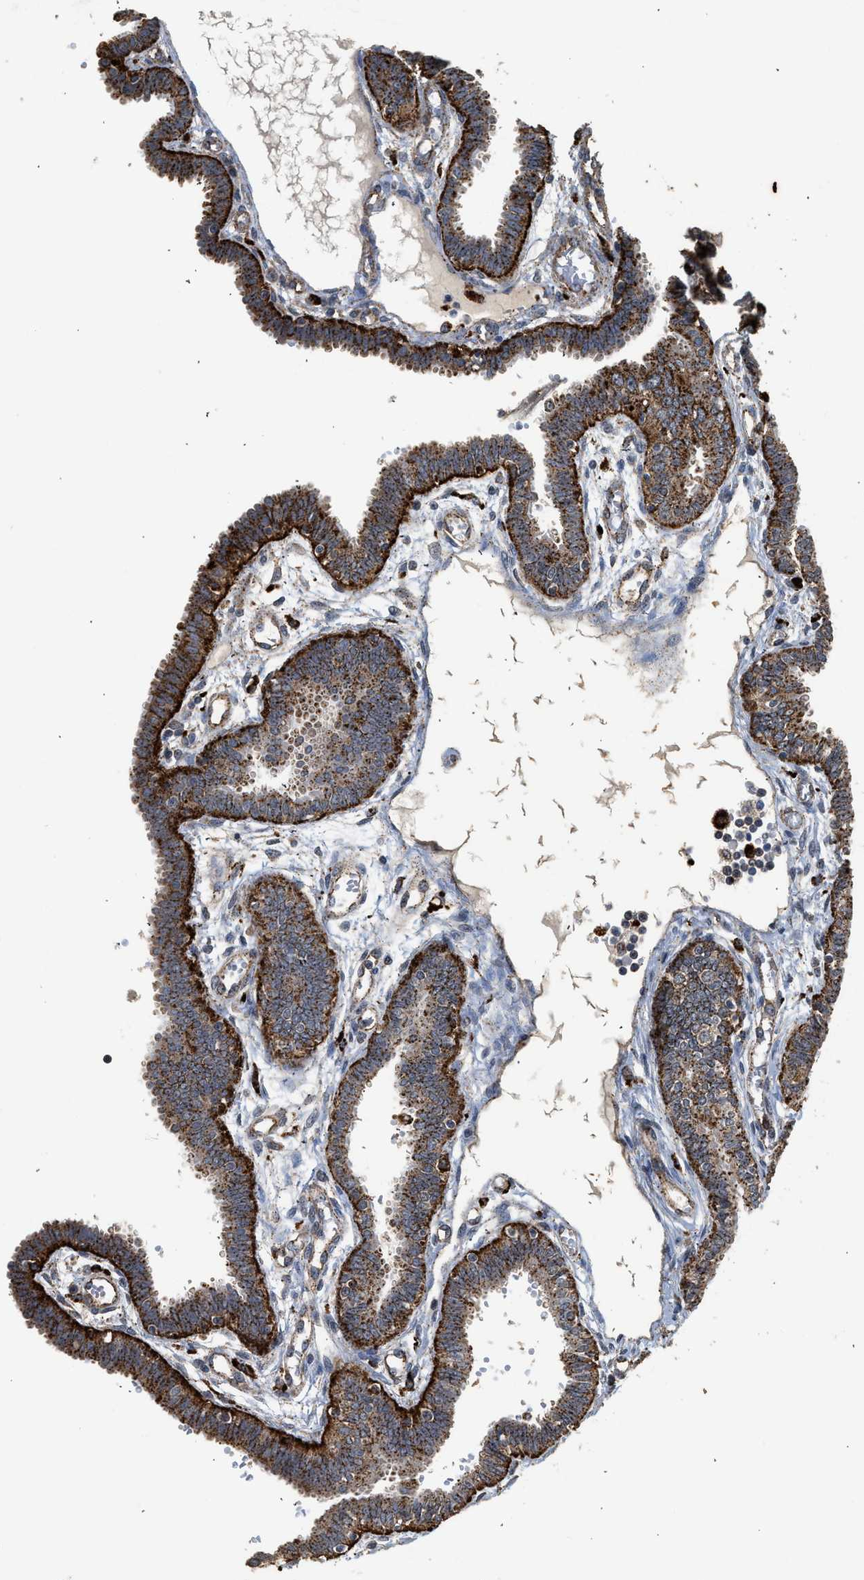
{"staining": {"intensity": "strong", "quantity": ">75%", "location": "cytoplasmic/membranous"}, "tissue": "fallopian tube", "cell_type": "Glandular cells", "image_type": "normal", "snomed": [{"axis": "morphology", "description": "Normal tissue, NOS"}, {"axis": "topography", "description": "Fallopian tube"}], "caption": "Fallopian tube stained with DAB immunohistochemistry reveals high levels of strong cytoplasmic/membranous positivity in about >75% of glandular cells.", "gene": "CTSV", "patient": {"sex": "female", "age": 32}}